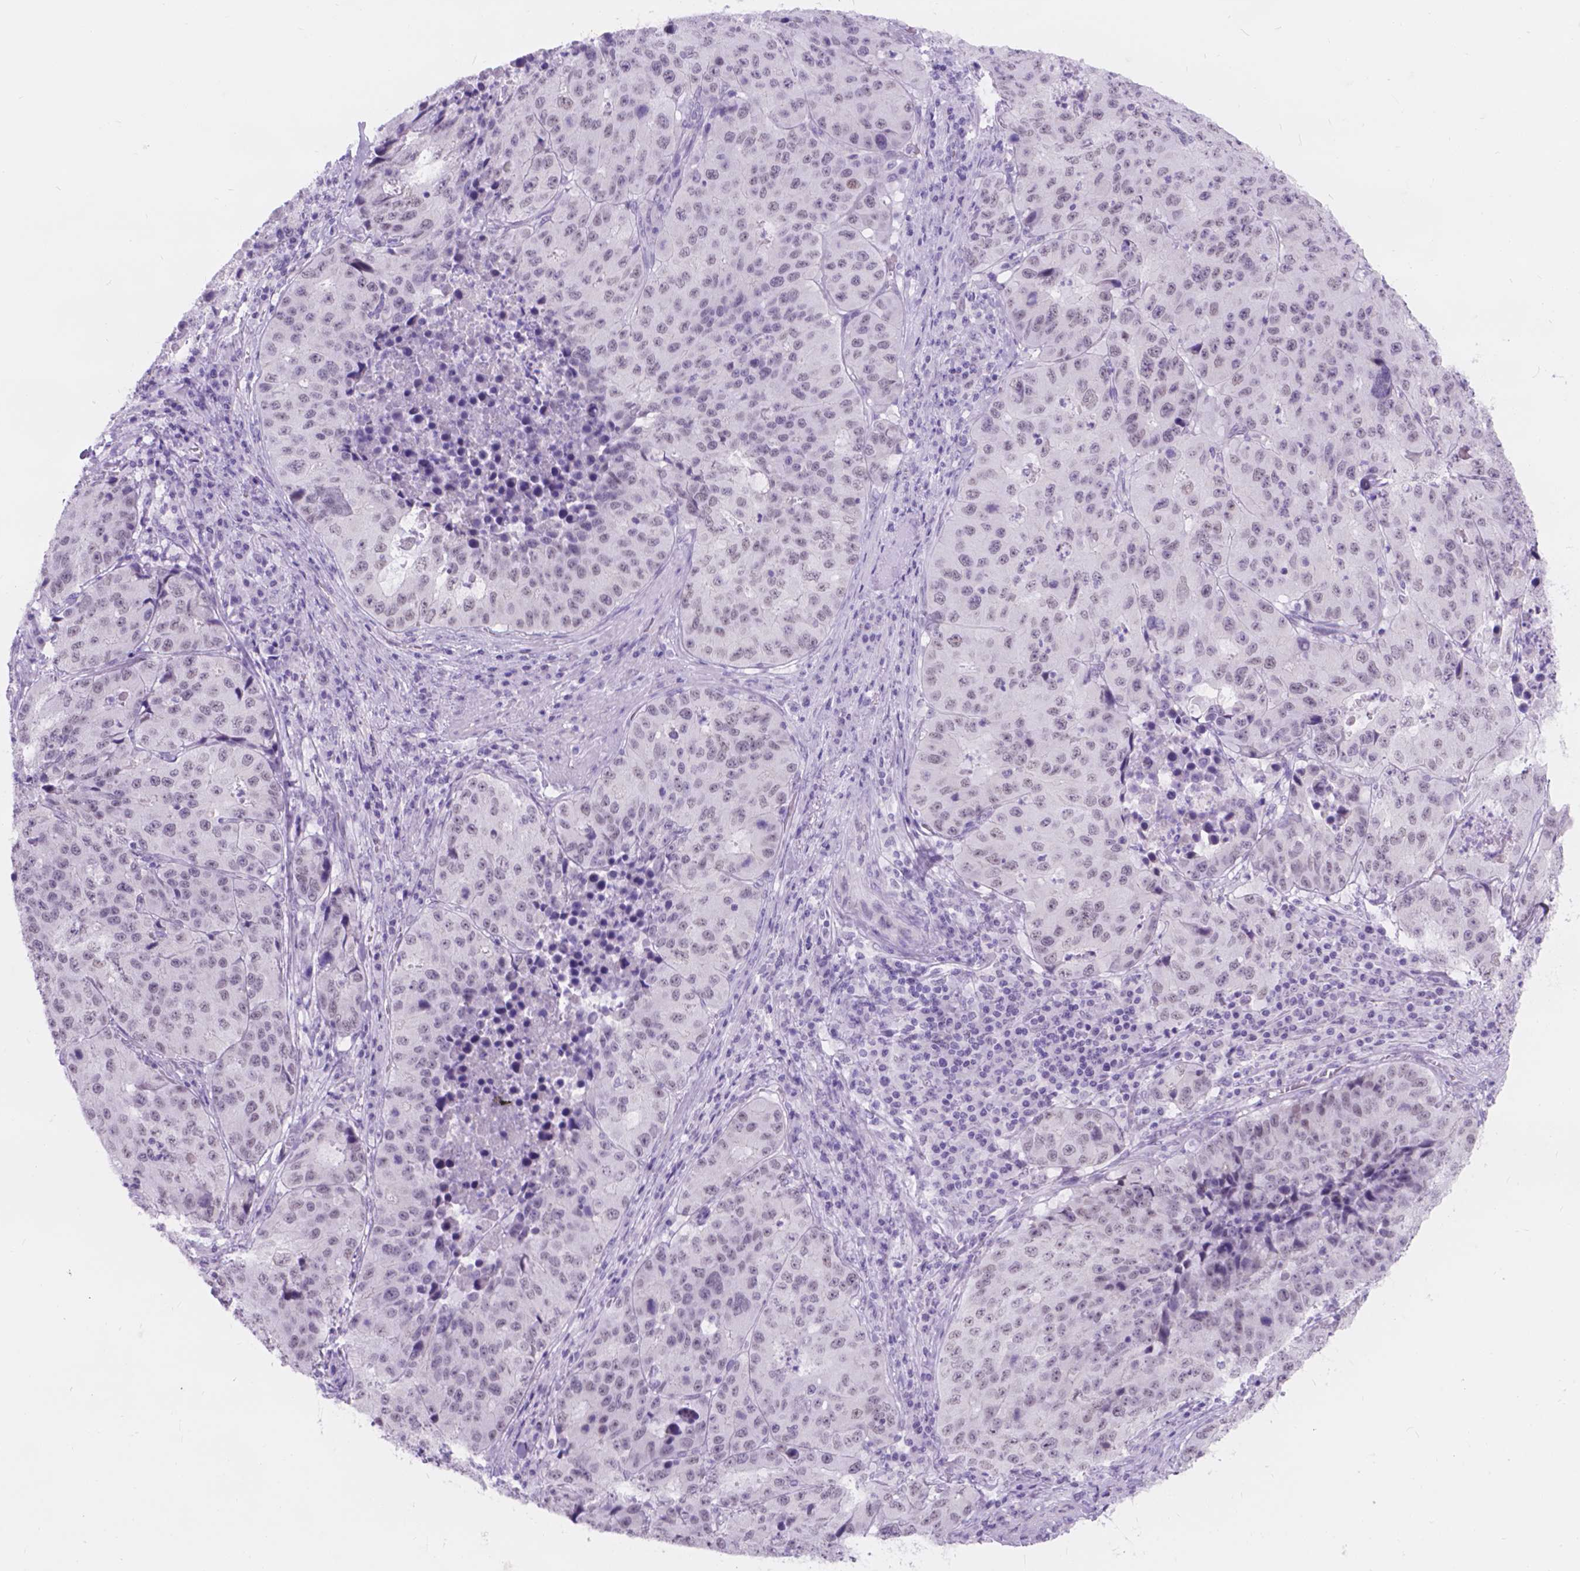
{"staining": {"intensity": "negative", "quantity": "none", "location": "none"}, "tissue": "stomach cancer", "cell_type": "Tumor cells", "image_type": "cancer", "snomed": [{"axis": "morphology", "description": "Adenocarcinoma, NOS"}, {"axis": "topography", "description": "Stomach"}], "caption": "IHC of human adenocarcinoma (stomach) shows no staining in tumor cells.", "gene": "DCC", "patient": {"sex": "male", "age": 71}}